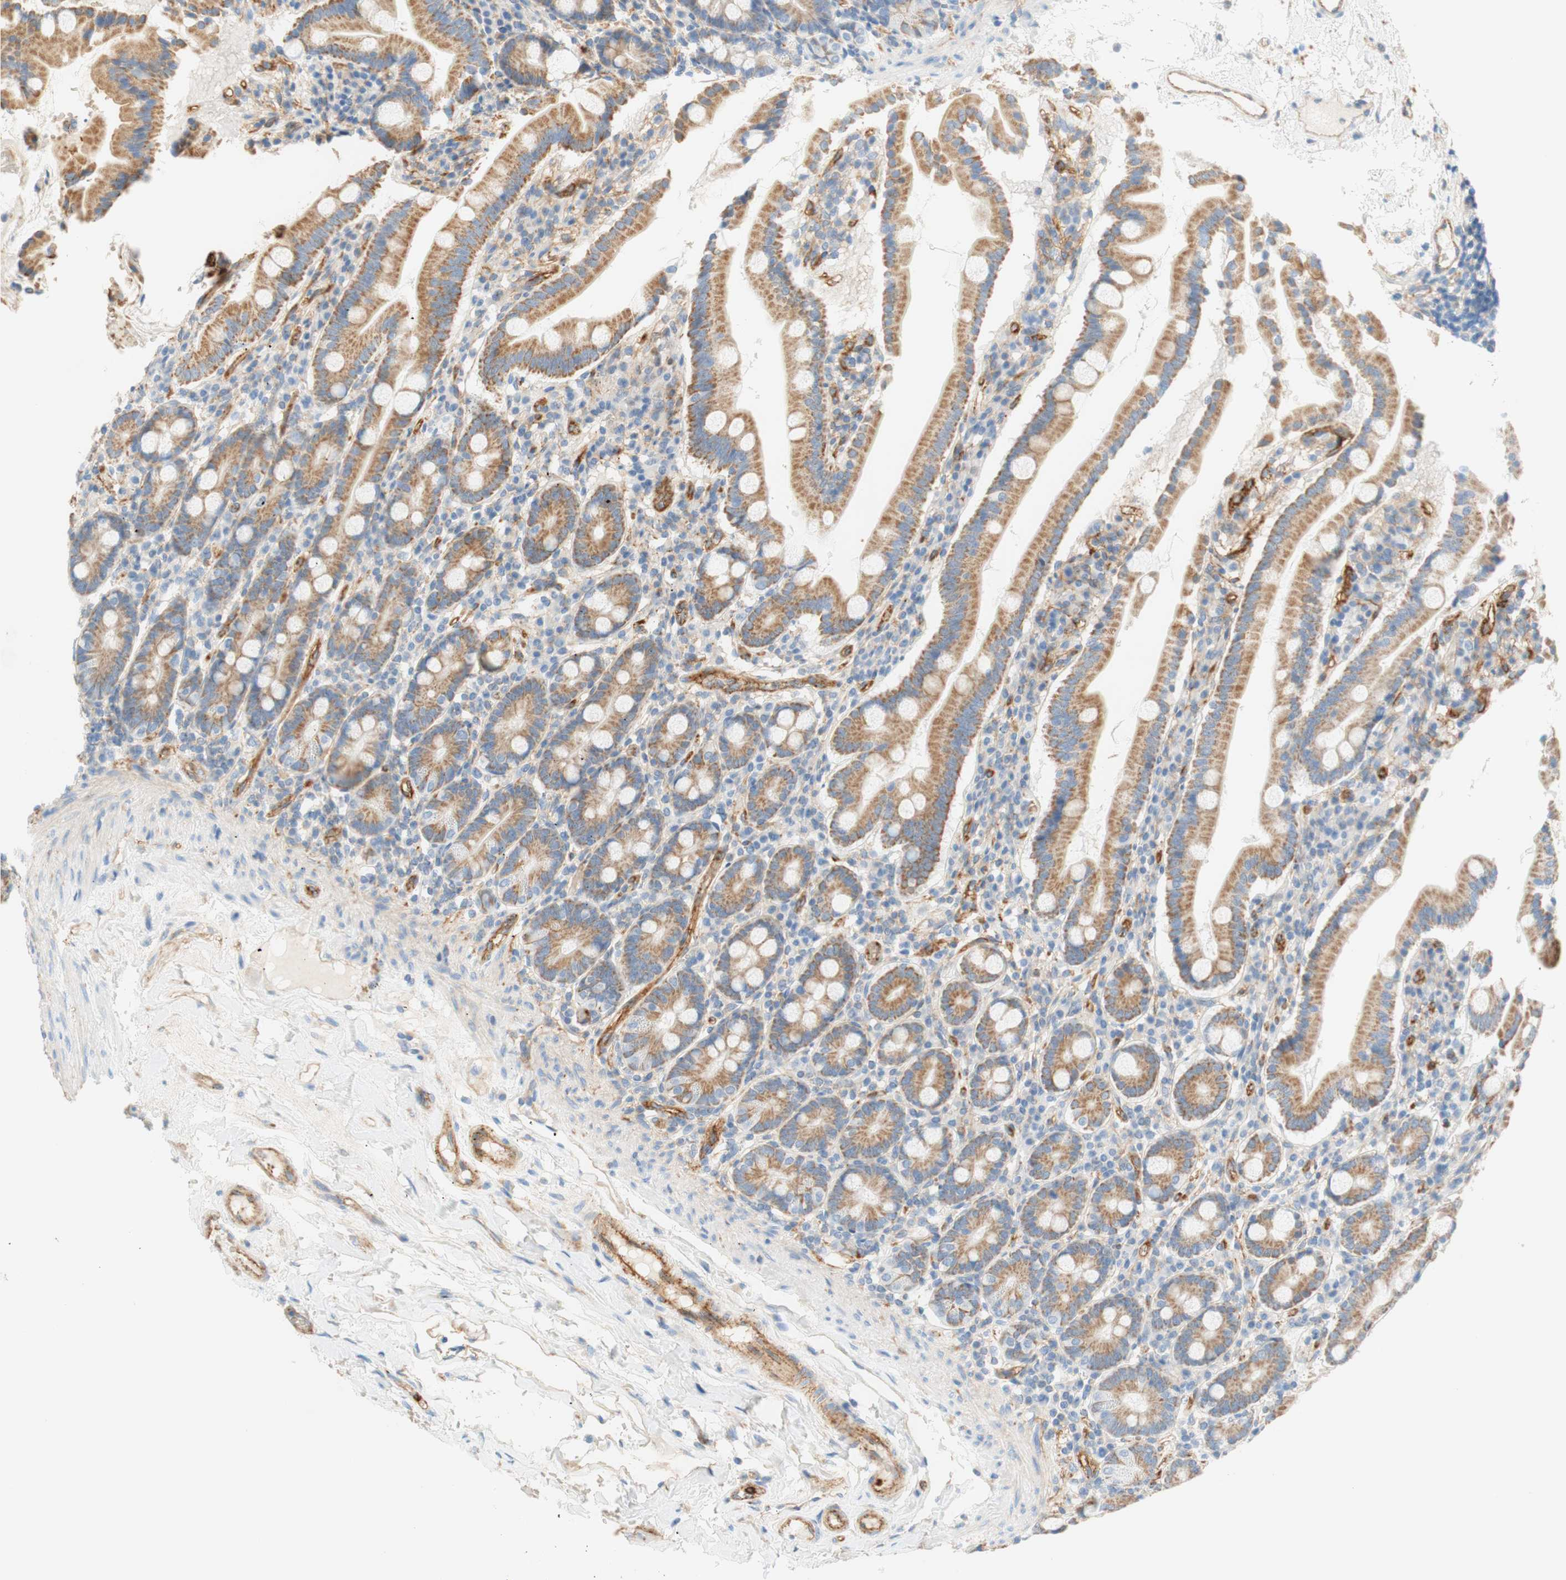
{"staining": {"intensity": "moderate", "quantity": ">75%", "location": "cytoplasmic/membranous"}, "tissue": "duodenum", "cell_type": "Glandular cells", "image_type": "normal", "snomed": [{"axis": "morphology", "description": "Normal tissue, NOS"}, {"axis": "topography", "description": "Duodenum"}], "caption": "Duodenum stained with a brown dye displays moderate cytoplasmic/membranous positive staining in approximately >75% of glandular cells.", "gene": "STOM", "patient": {"sex": "male", "age": 50}}